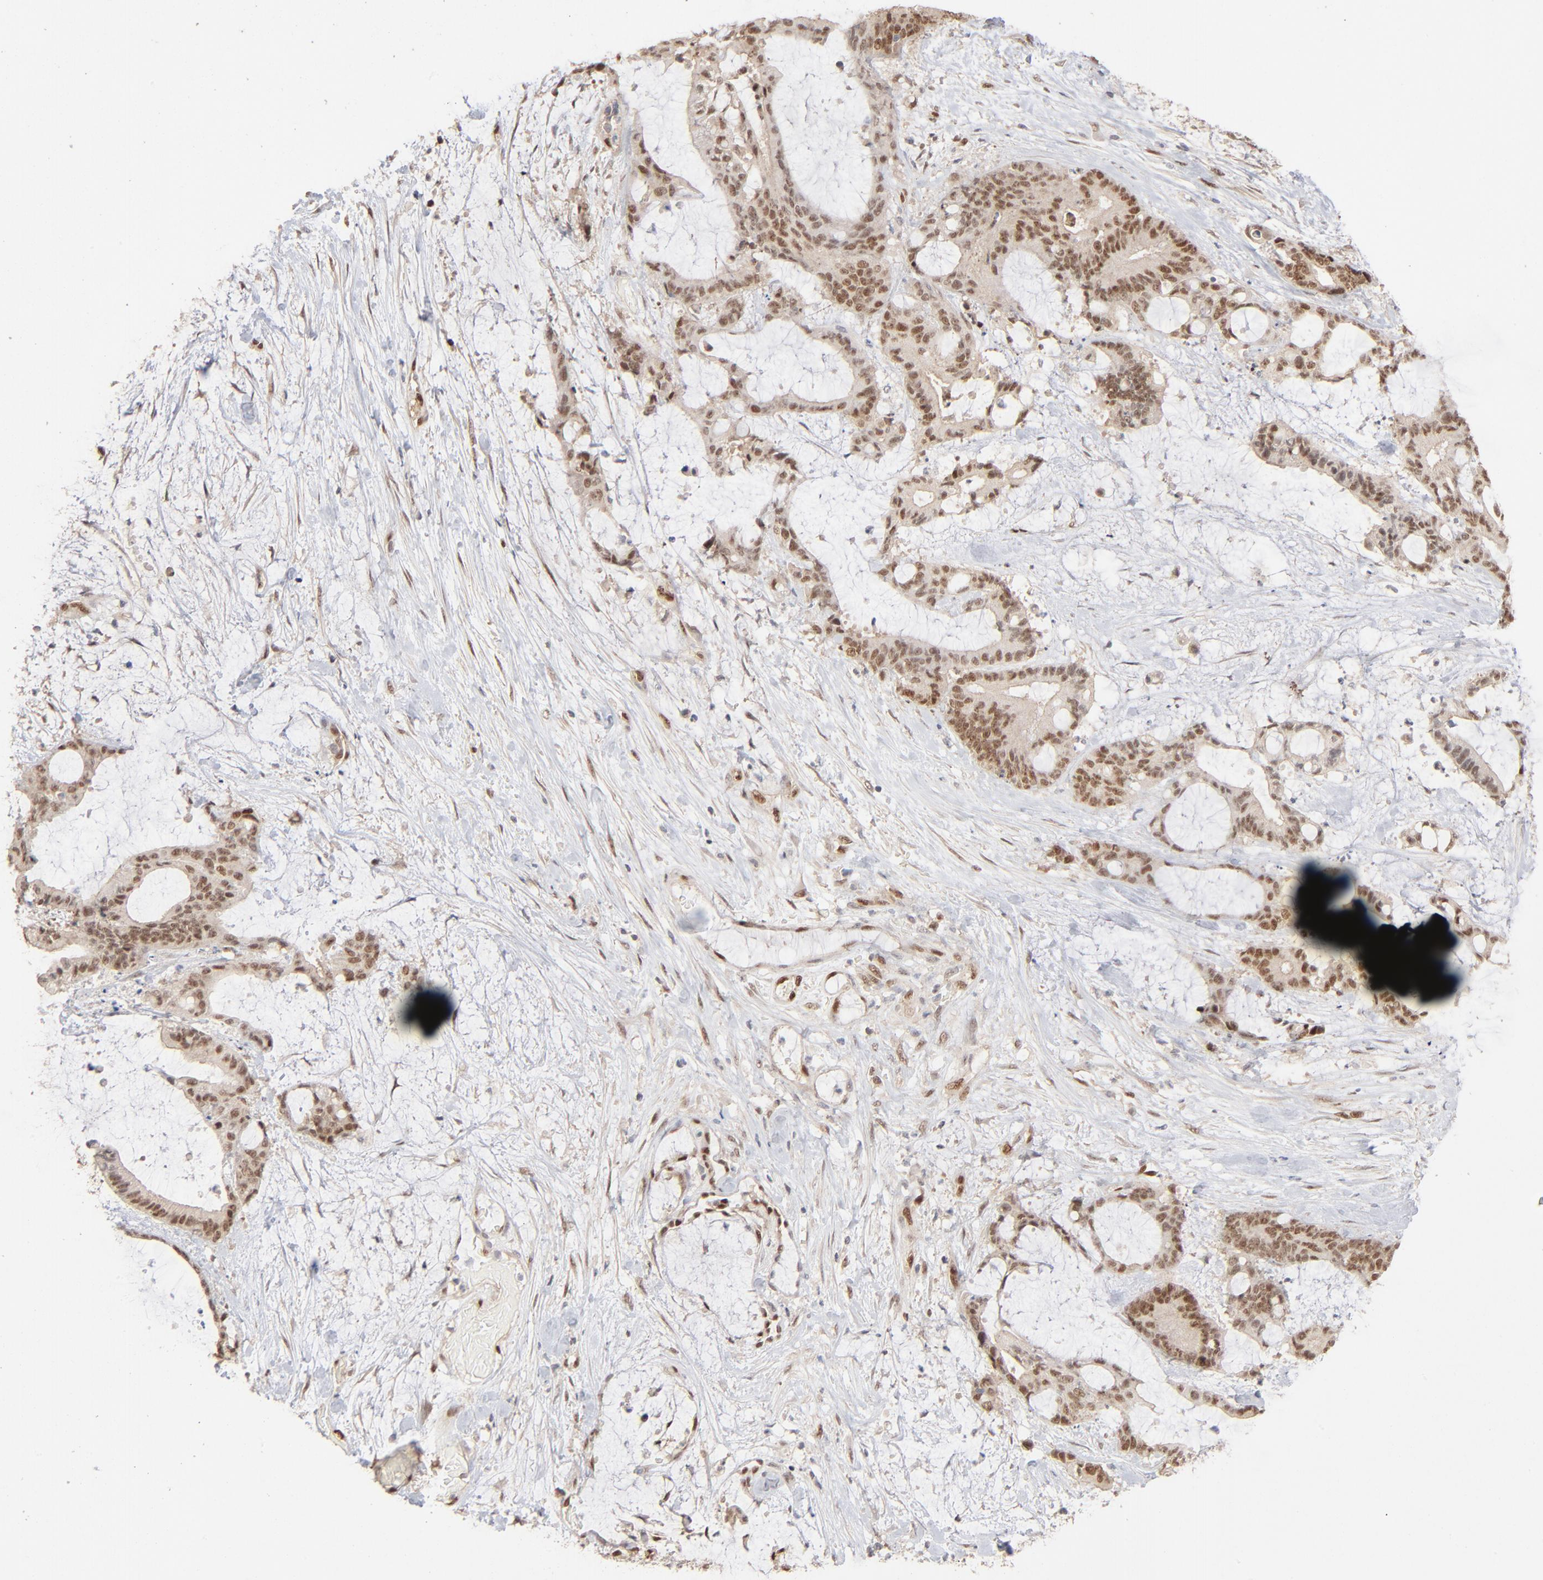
{"staining": {"intensity": "moderate", "quantity": ">75%", "location": "nuclear"}, "tissue": "liver cancer", "cell_type": "Tumor cells", "image_type": "cancer", "snomed": [{"axis": "morphology", "description": "Cholangiocarcinoma"}, {"axis": "topography", "description": "Liver"}], "caption": "IHC histopathology image of cholangiocarcinoma (liver) stained for a protein (brown), which demonstrates medium levels of moderate nuclear staining in about >75% of tumor cells.", "gene": "NFIB", "patient": {"sex": "female", "age": 73}}